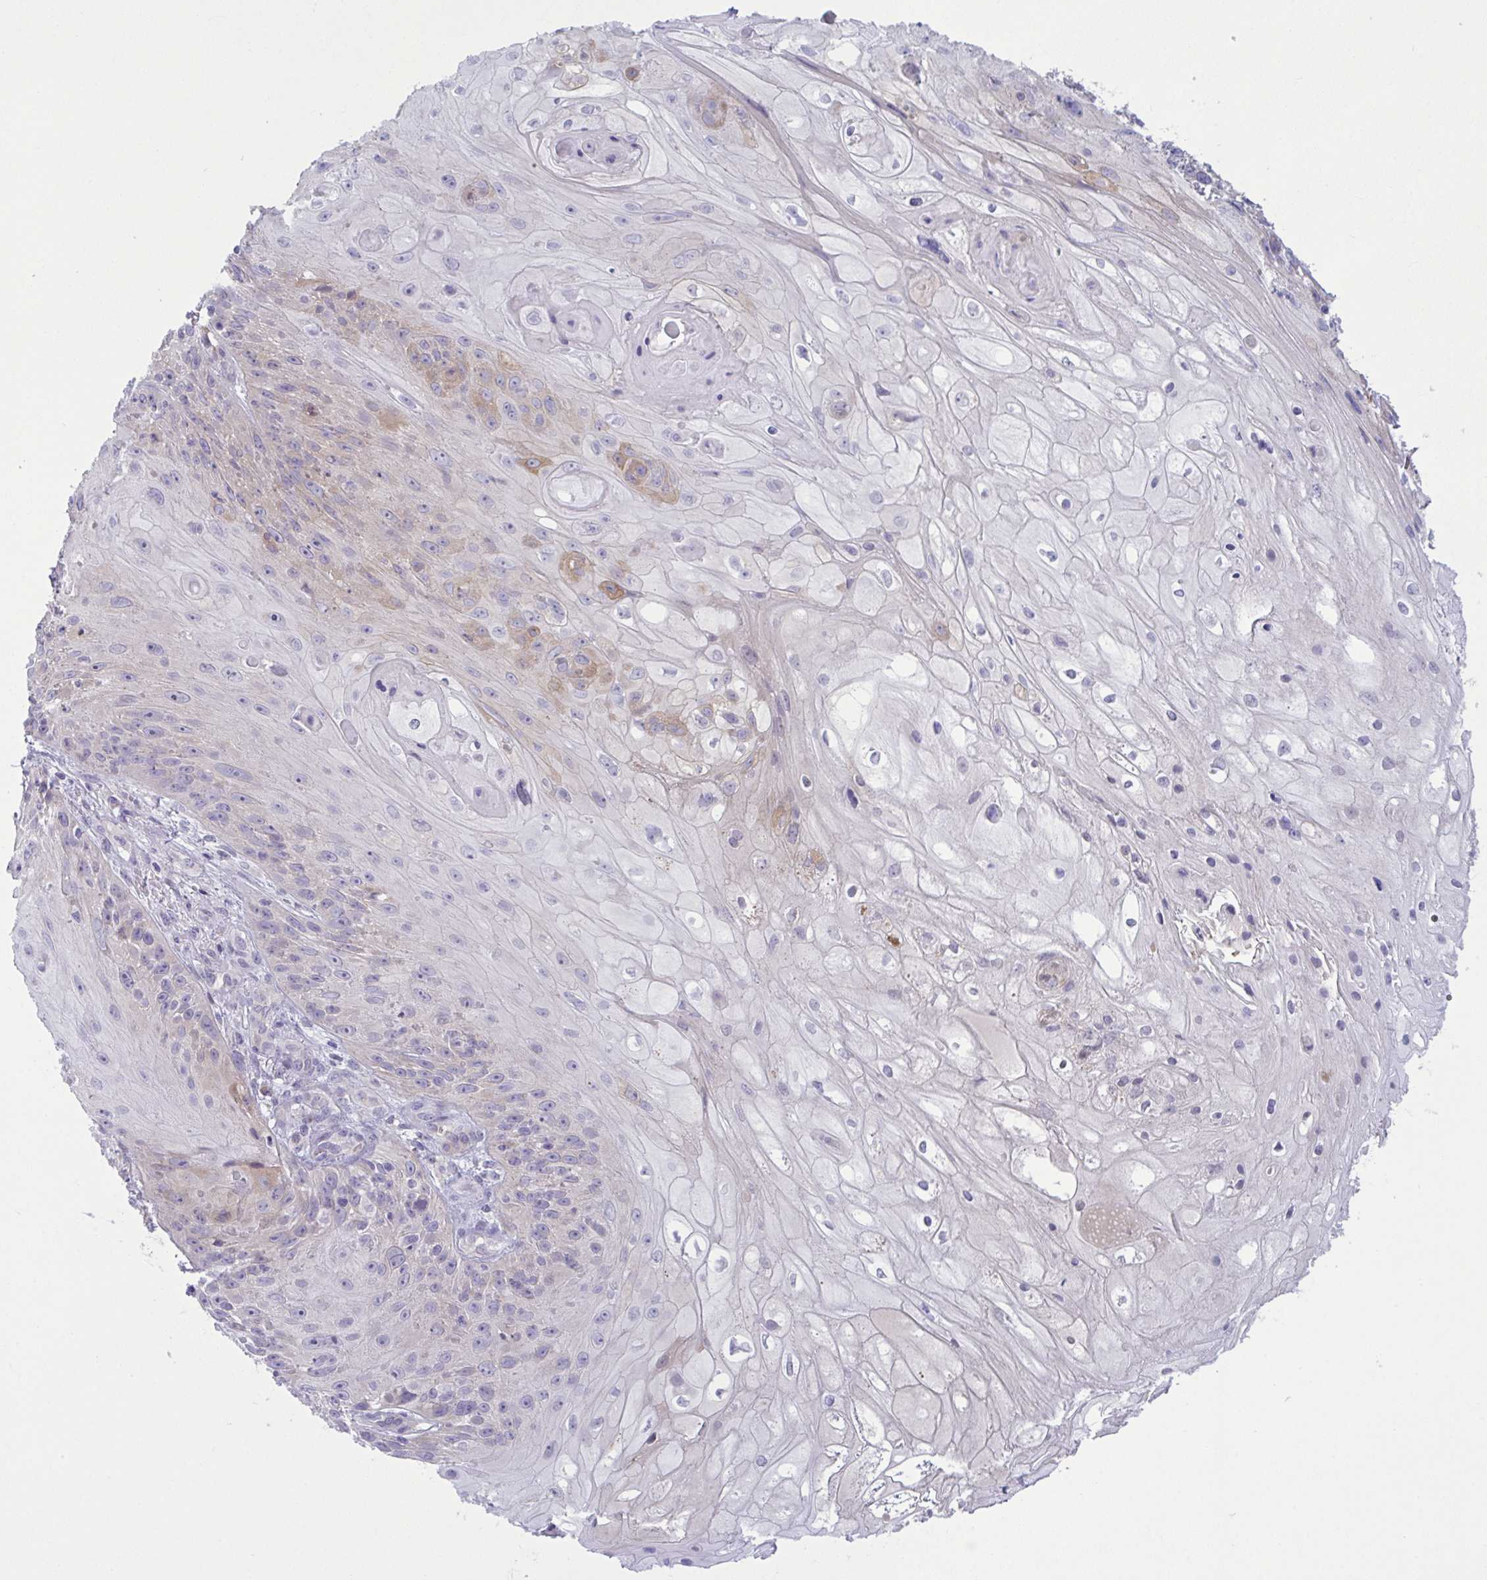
{"staining": {"intensity": "moderate", "quantity": "<25%", "location": "cytoplasmic/membranous"}, "tissue": "skin cancer", "cell_type": "Tumor cells", "image_type": "cancer", "snomed": [{"axis": "morphology", "description": "Squamous cell carcinoma, NOS"}, {"axis": "topography", "description": "Skin"}, {"axis": "topography", "description": "Vulva"}], "caption": "Protein expression analysis of human skin cancer (squamous cell carcinoma) reveals moderate cytoplasmic/membranous expression in approximately <25% of tumor cells. The staining was performed using DAB (3,3'-diaminobenzidine), with brown indicating positive protein expression. Nuclei are stained blue with hematoxylin.", "gene": "VWC2", "patient": {"sex": "female", "age": 76}}